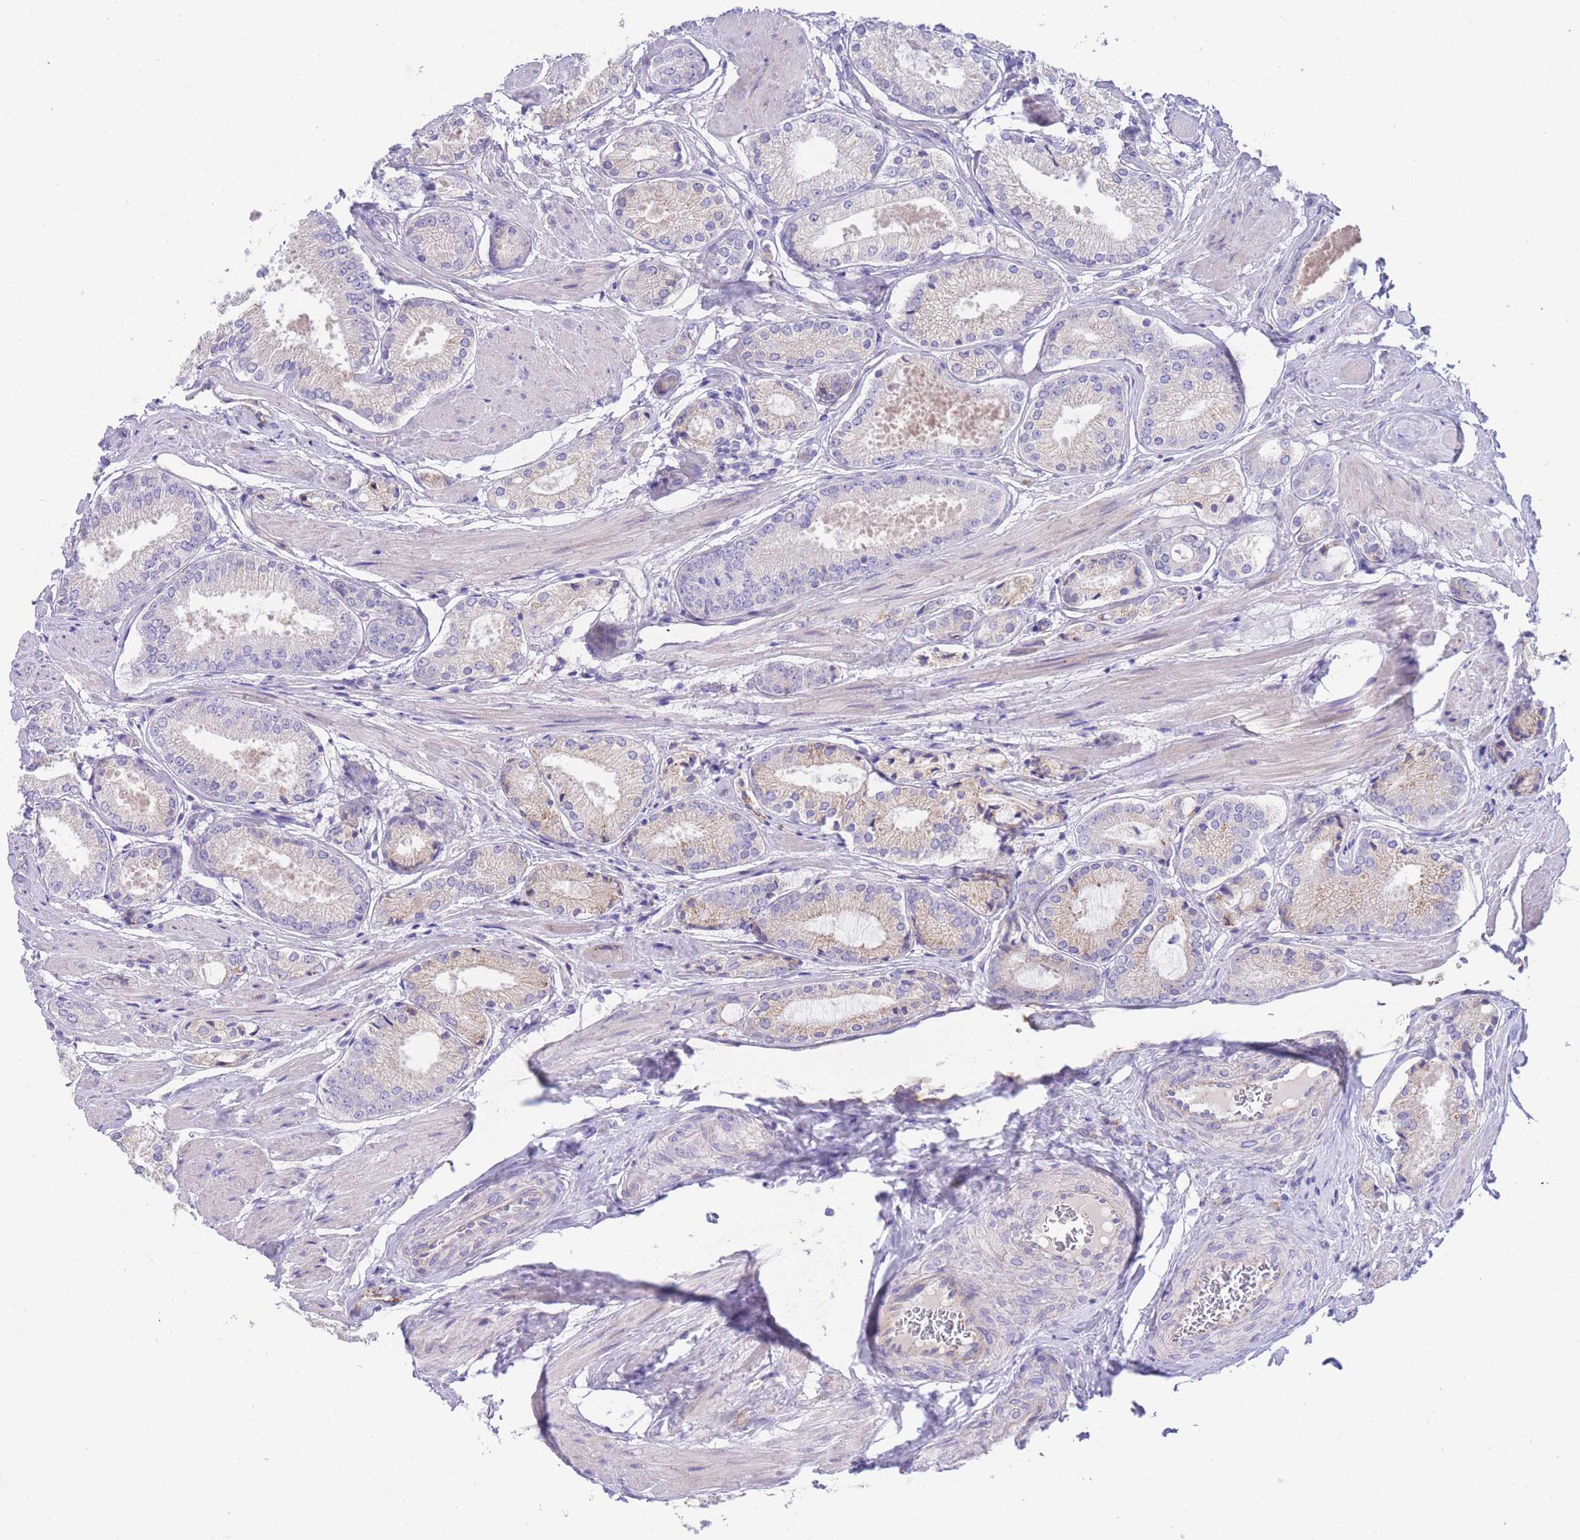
{"staining": {"intensity": "weak", "quantity": "<25%", "location": "cytoplasmic/membranous"}, "tissue": "prostate cancer", "cell_type": "Tumor cells", "image_type": "cancer", "snomed": [{"axis": "morphology", "description": "Adenocarcinoma, High grade"}, {"axis": "topography", "description": "Prostate and seminal vesicle, NOS"}], "caption": "IHC image of high-grade adenocarcinoma (prostate) stained for a protein (brown), which reveals no staining in tumor cells.", "gene": "DET1", "patient": {"sex": "male", "age": 64}}